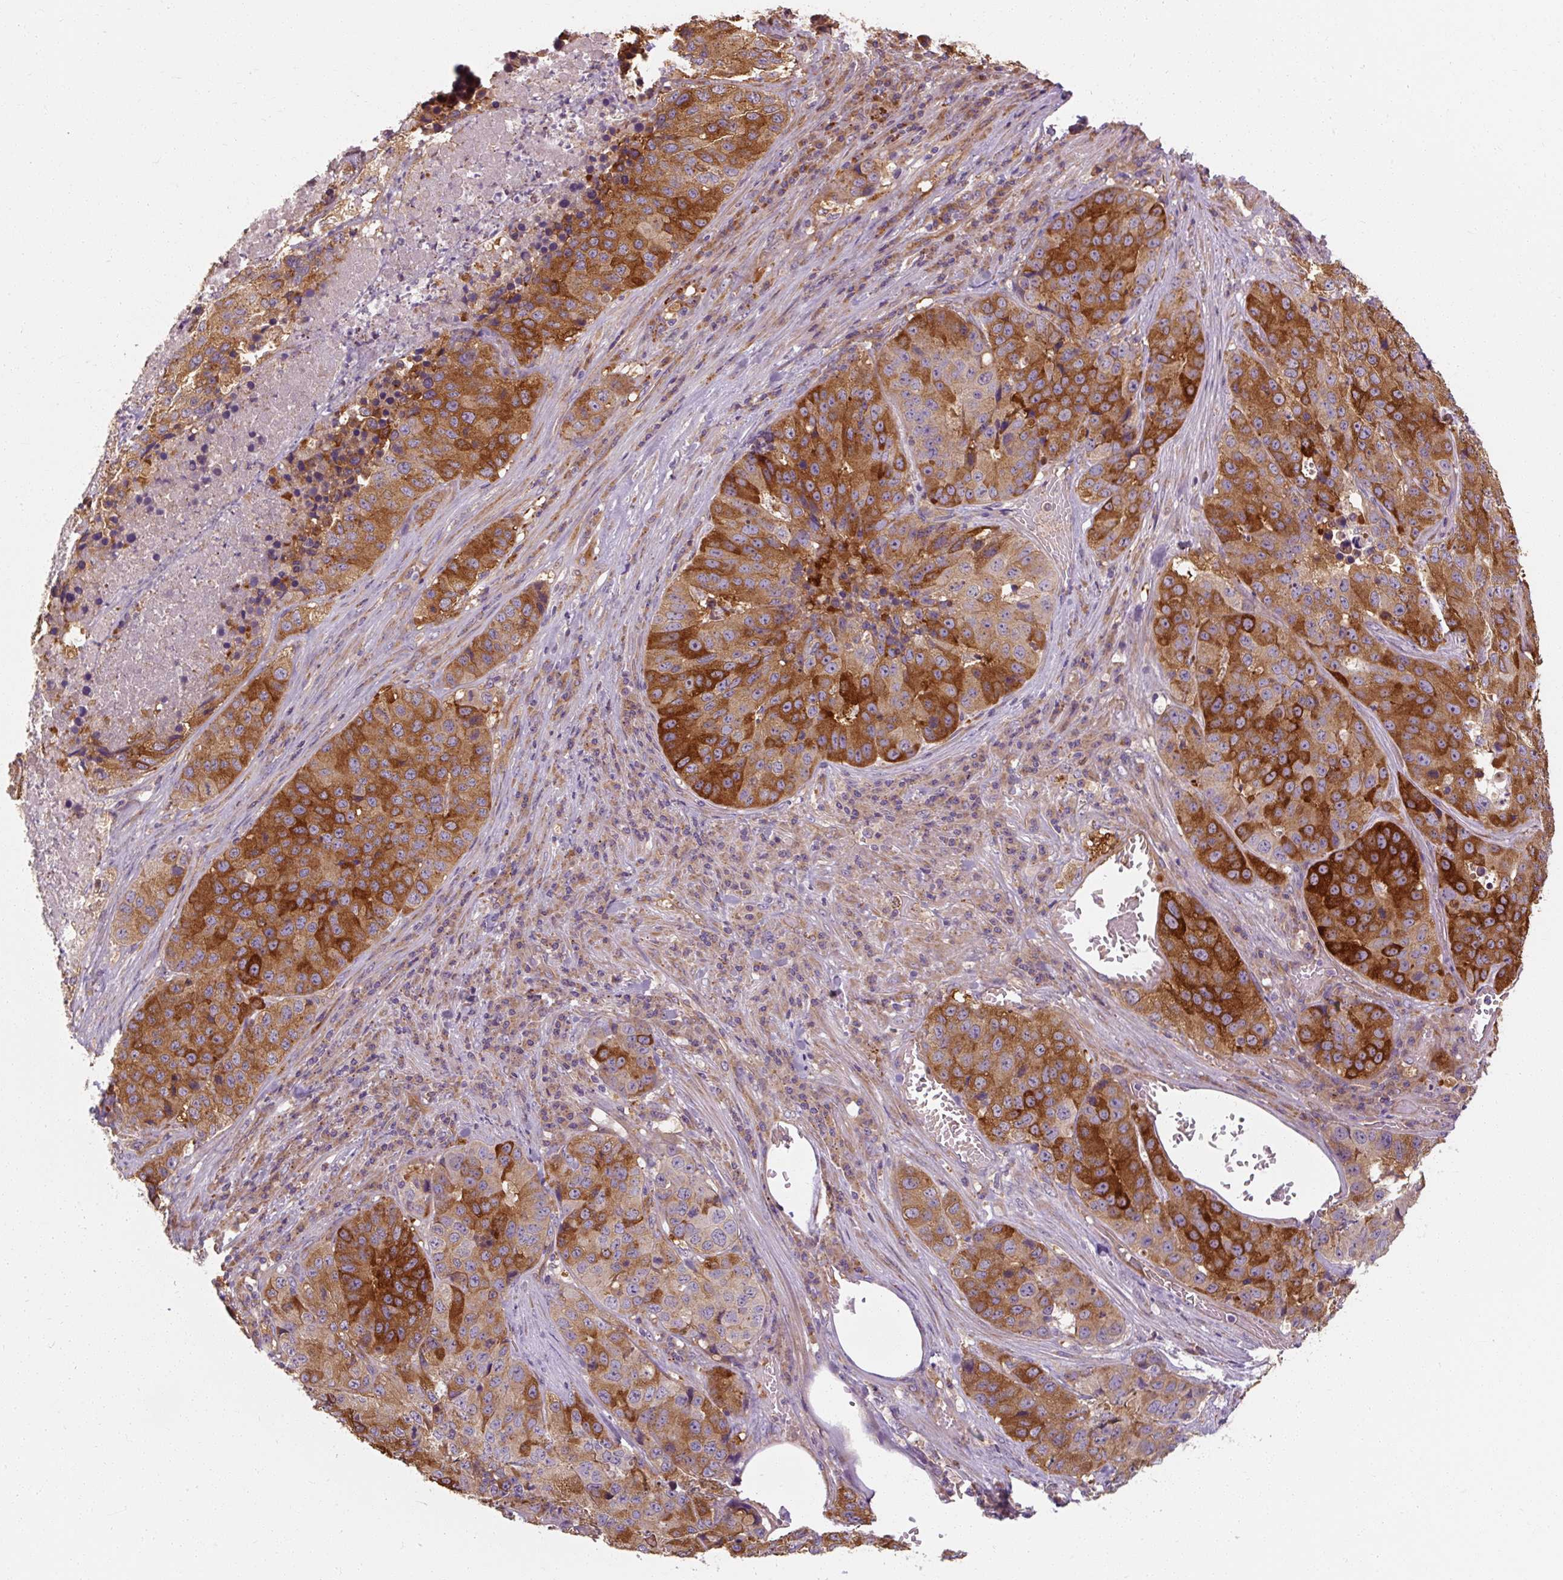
{"staining": {"intensity": "strong", "quantity": ">75%", "location": "cytoplasmic/membranous"}, "tissue": "stomach cancer", "cell_type": "Tumor cells", "image_type": "cancer", "snomed": [{"axis": "morphology", "description": "Adenocarcinoma, NOS"}, {"axis": "topography", "description": "Stomach"}], "caption": "This is an image of immunohistochemistry (IHC) staining of stomach adenocarcinoma, which shows strong expression in the cytoplasmic/membranous of tumor cells.", "gene": "TBC1D4", "patient": {"sex": "male", "age": 71}}